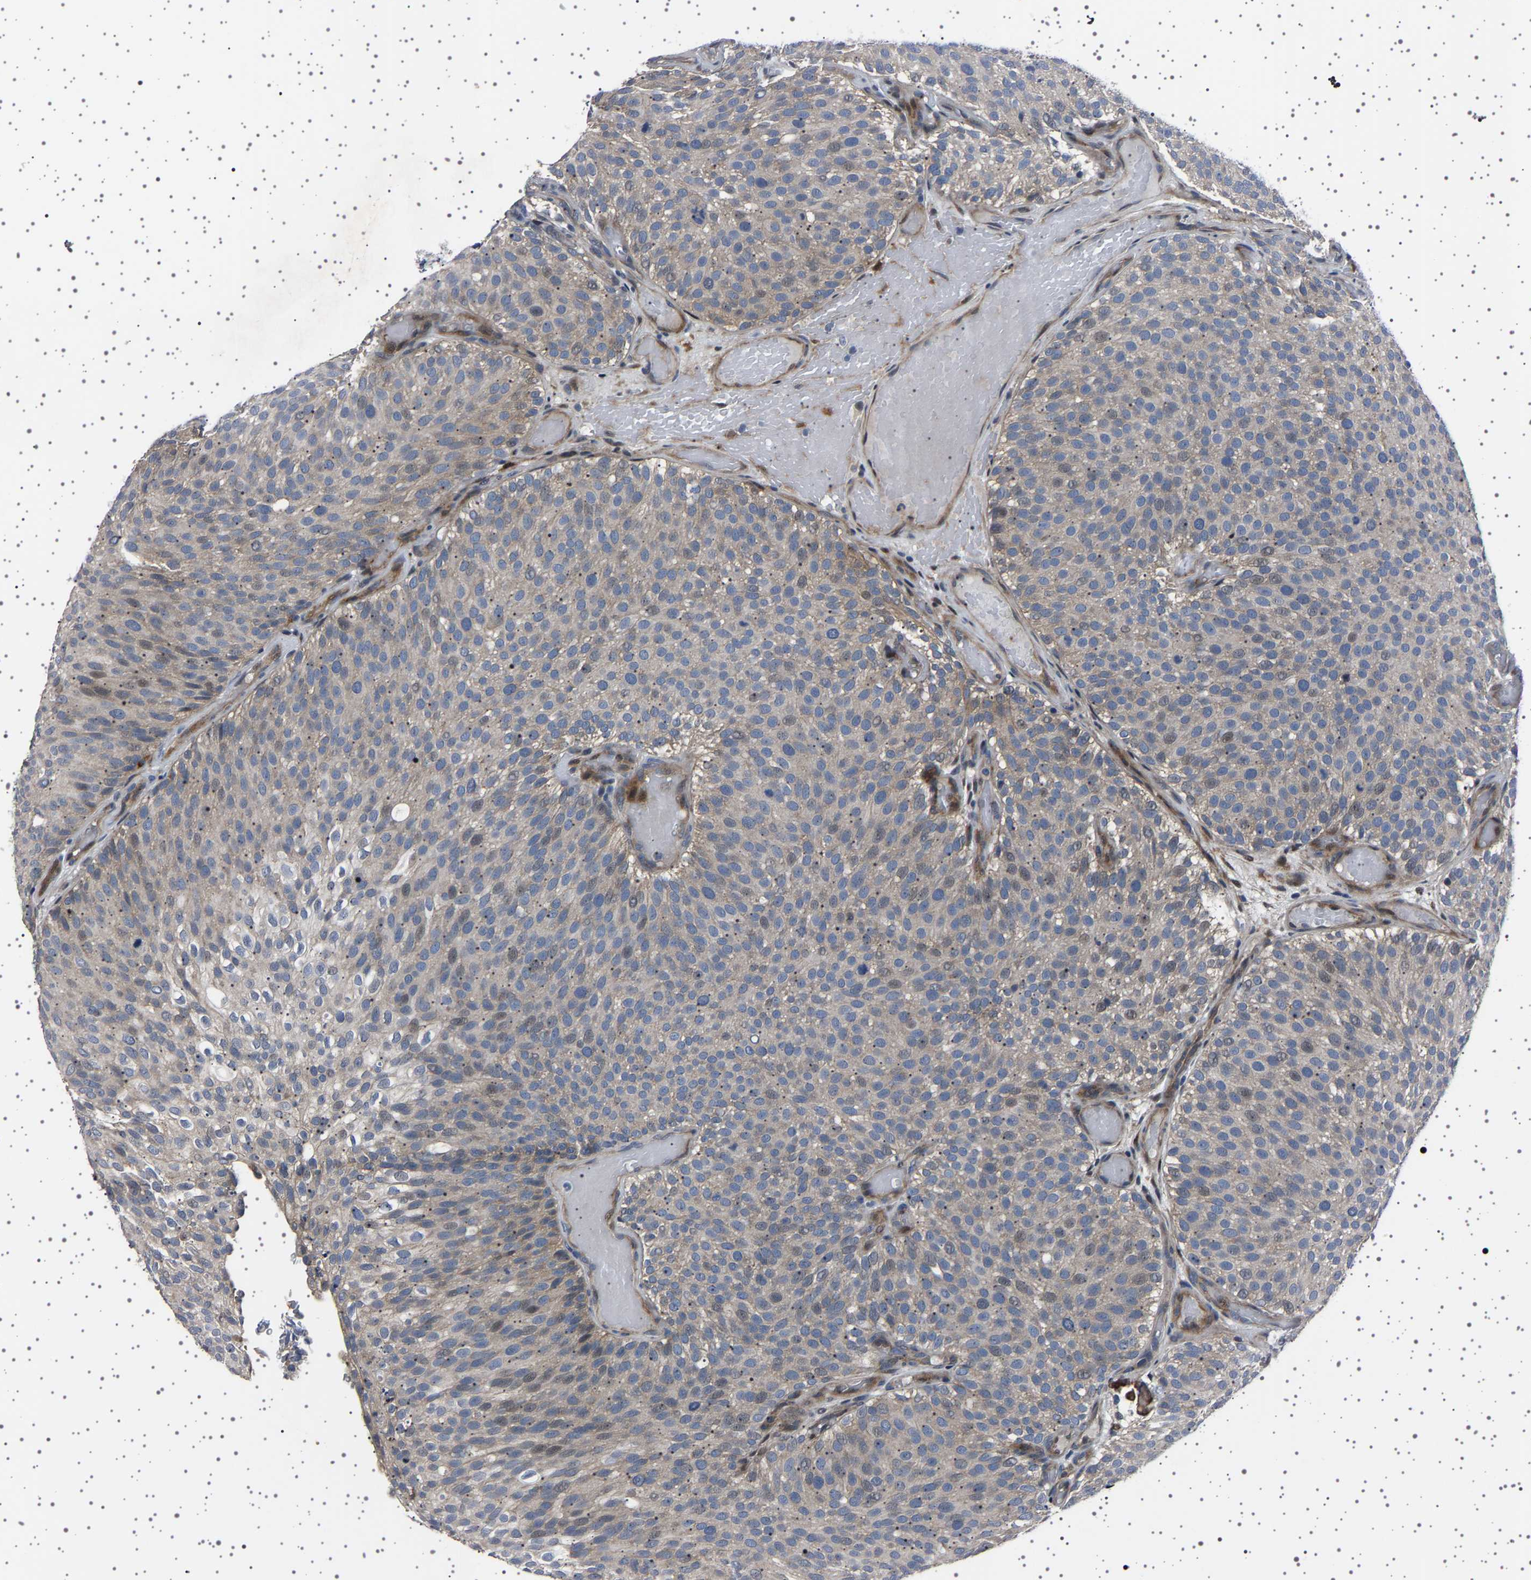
{"staining": {"intensity": "weak", "quantity": "<25%", "location": "cytoplasmic/membranous,nuclear"}, "tissue": "urothelial cancer", "cell_type": "Tumor cells", "image_type": "cancer", "snomed": [{"axis": "morphology", "description": "Urothelial carcinoma, Low grade"}, {"axis": "topography", "description": "Urinary bladder"}], "caption": "Histopathology image shows no protein positivity in tumor cells of urothelial cancer tissue.", "gene": "PAK5", "patient": {"sex": "male", "age": 78}}